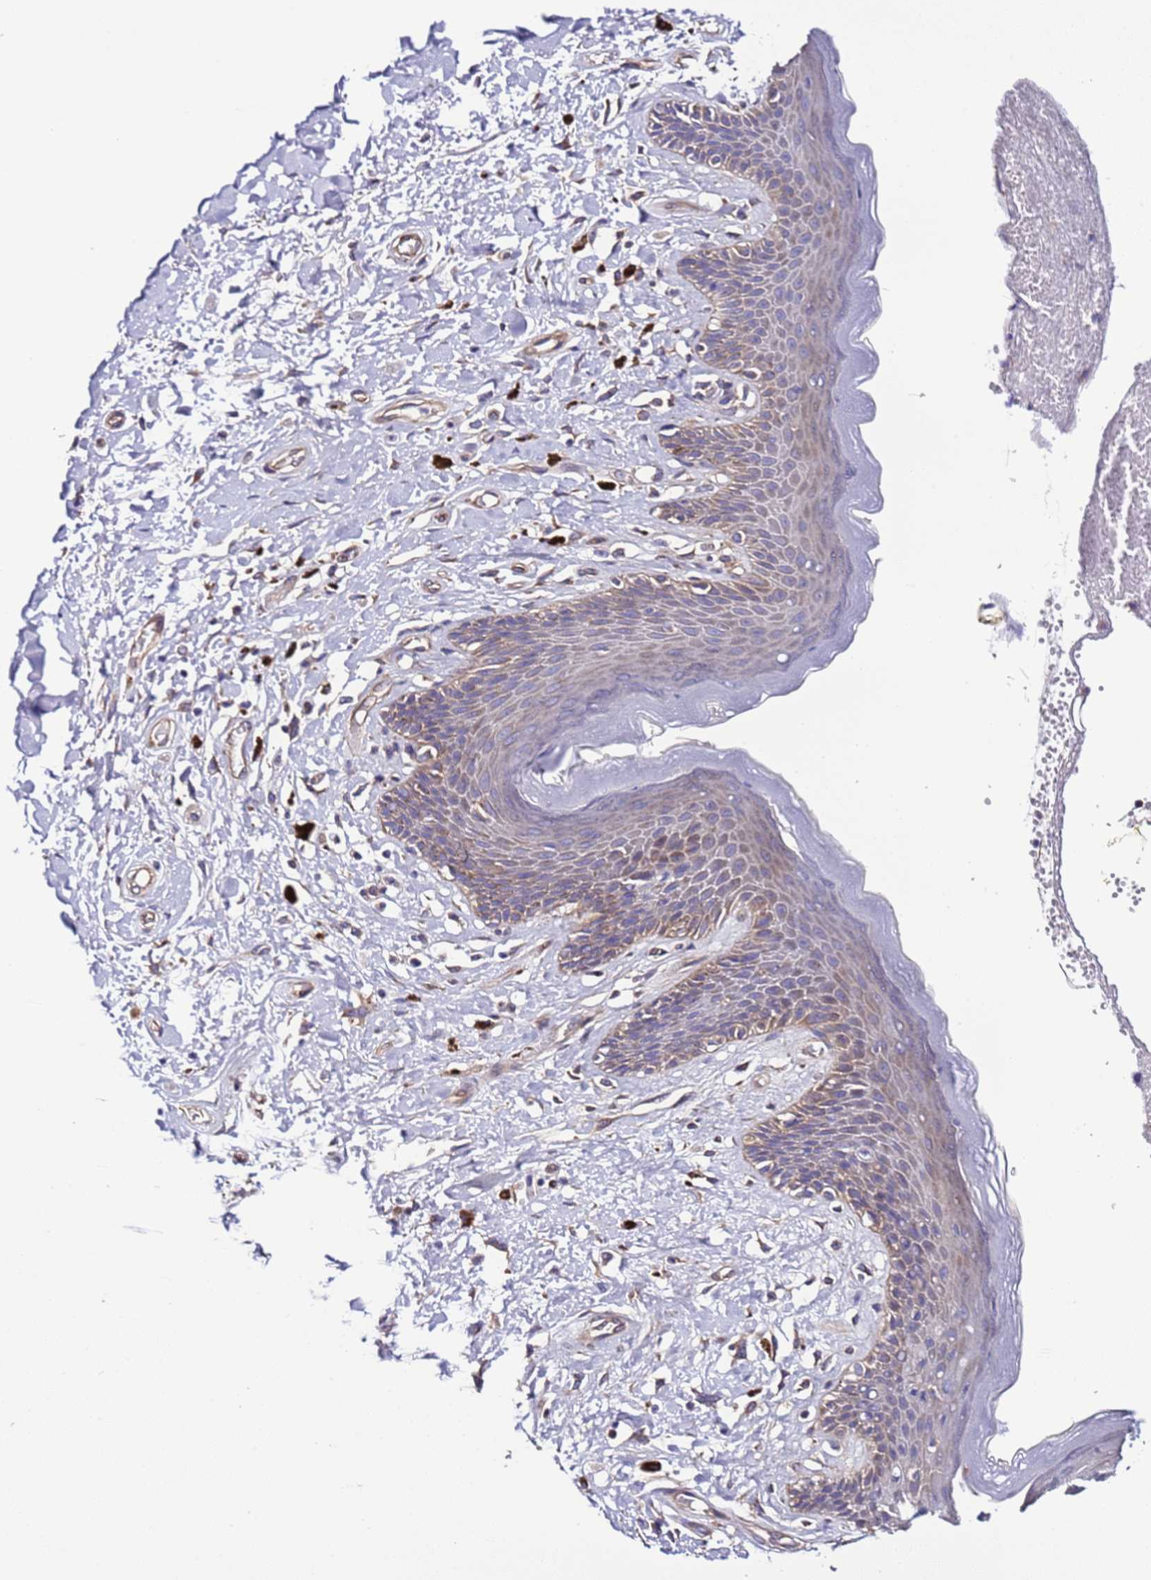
{"staining": {"intensity": "moderate", "quantity": "<25%", "location": "cytoplasmic/membranous"}, "tissue": "skin", "cell_type": "Epidermal cells", "image_type": "normal", "snomed": [{"axis": "morphology", "description": "Normal tissue, NOS"}, {"axis": "topography", "description": "Anal"}], "caption": "About <25% of epidermal cells in benign skin exhibit moderate cytoplasmic/membranous protein expression as visualized by brown immunohistochemical staining.", "gene": "SPCS1", "patient": {"sex": "female", "age": 78}}